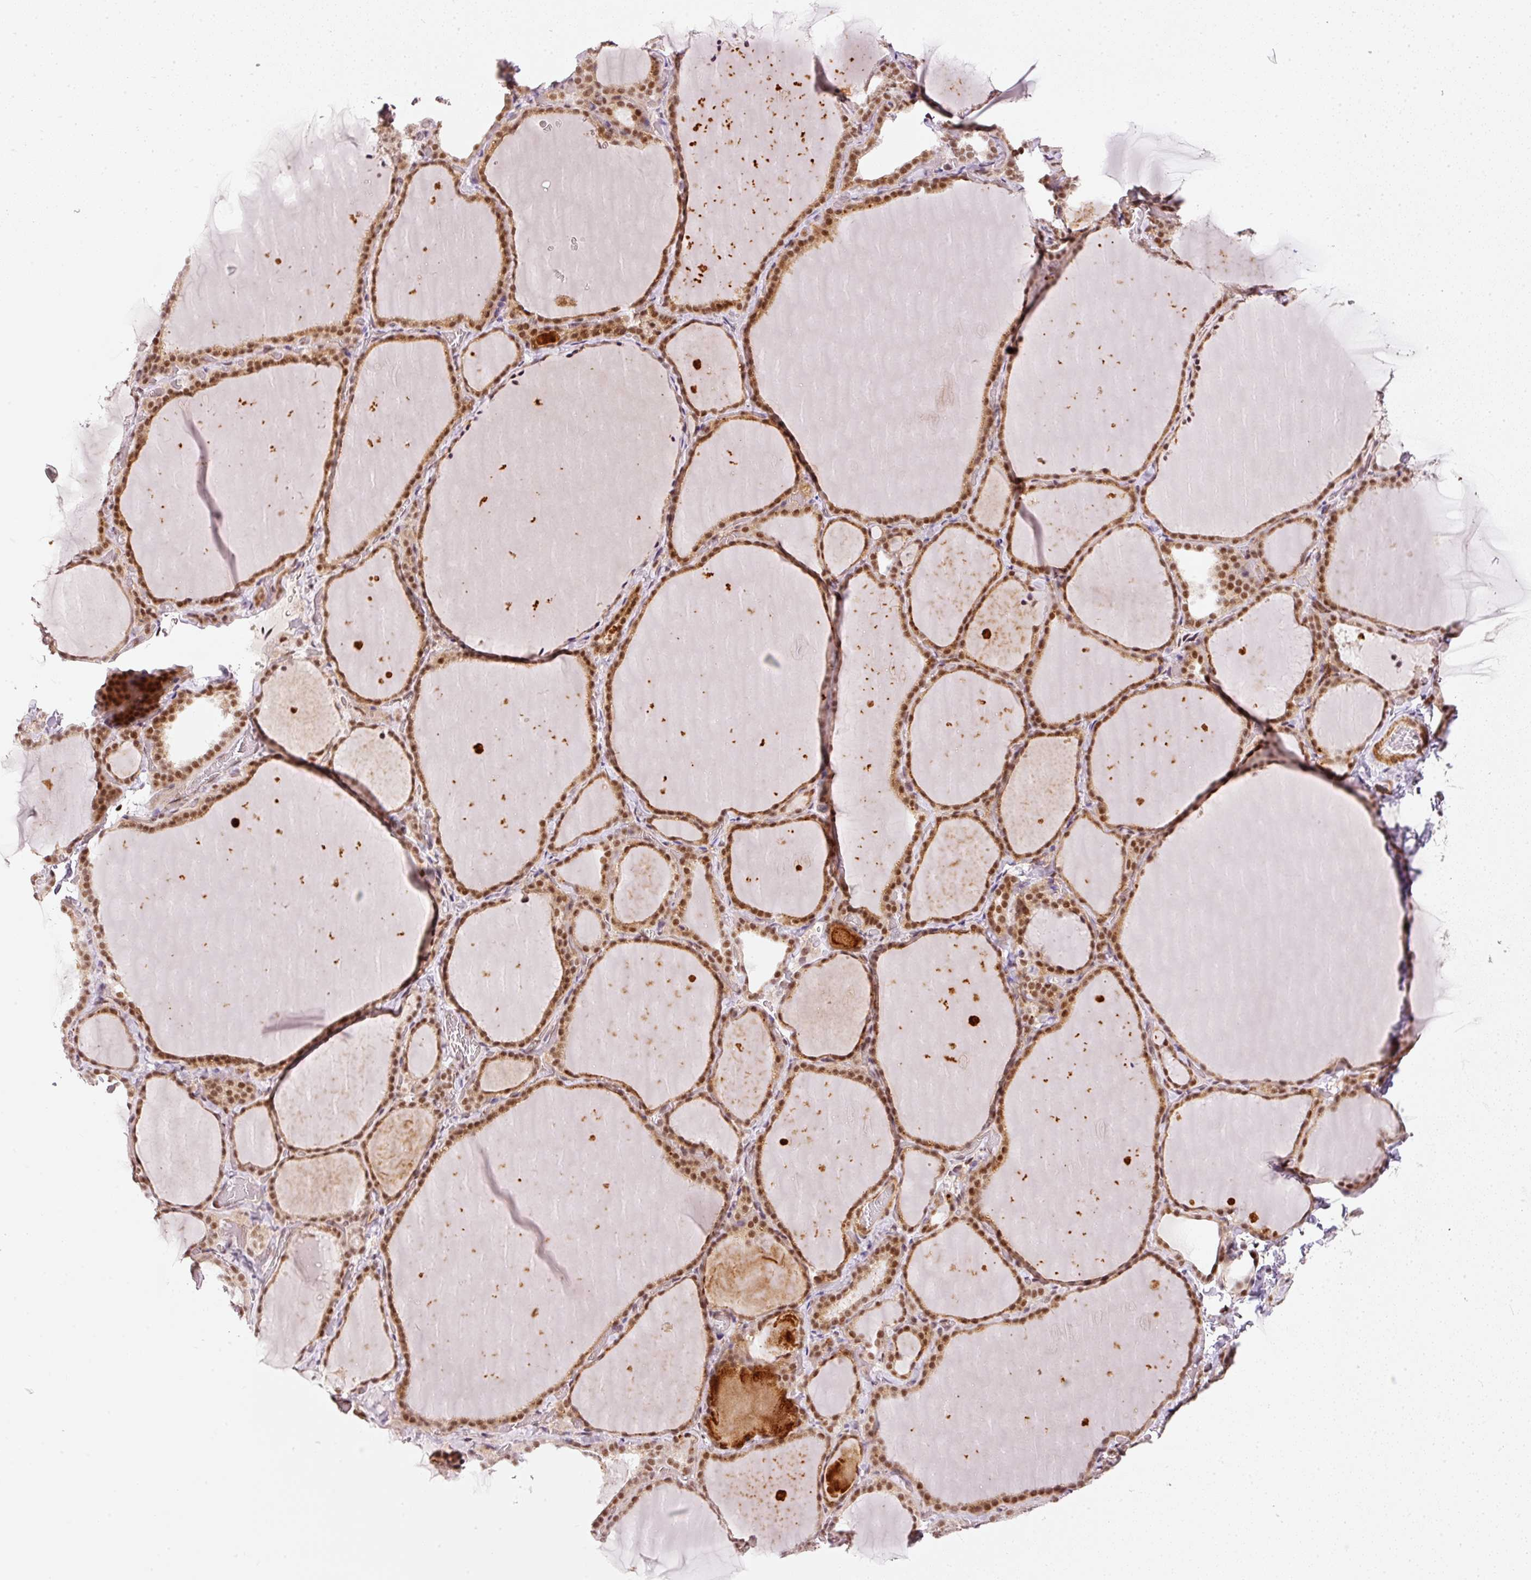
{"staining": {"intensity": "moderate", "quantity": ">75%", "location": "cytoplasmic/membranous,nuclear"}, "tissue": "thyroid gland", "cell_type": "Glandular cells", "image_type": "normal", "snomed": [{"axis": "morphology", "description": "Normal tissue, NOS"}, {"axis": "topography", "description": "Thyroid gland"}], "caption": "Protein analysis of benign thyroid gland demonstrates moderate cytoplasmic/membranous,nuclear positivity in approximately >75% of glandular cells.", "gene": "THOC6", "patient": {"sex": "female", "age": 22}}